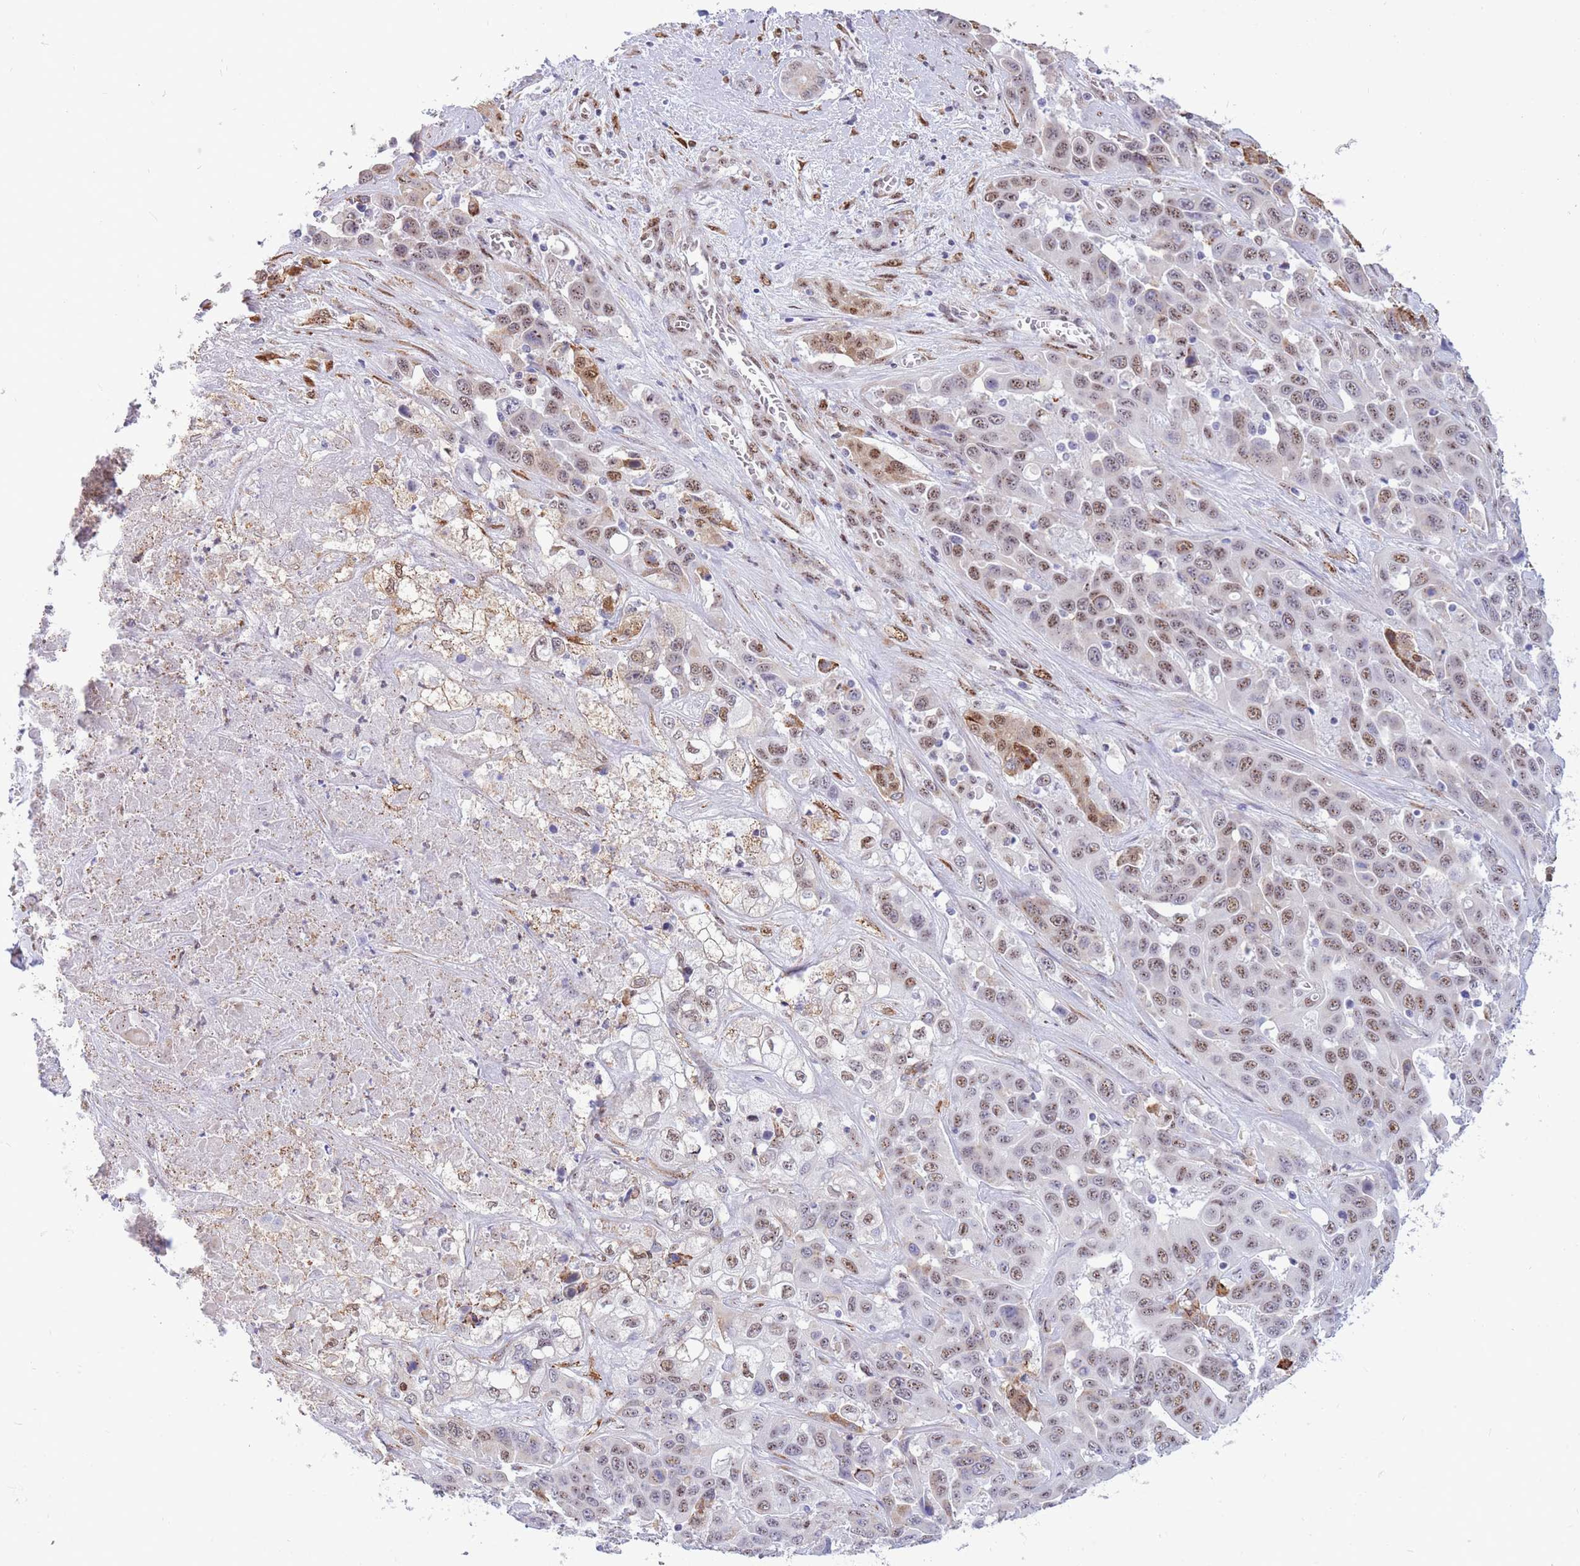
{"staining": {"intensity": "weak", "quantity": ">75%", "location": "nuclear"}, "tissue": "liver cancer", "cell_type": "Tumor cells", "image_type": "cancer", "snomed": [{"axis": "morphology", "description": "Cholangiocarcinoma"}, {"axis": "topography", "description": "Liver"}], "caption": "Protein staining exhibits weak nuclear staining in approximately >75% of tumor cells in liver cholangiocarcinoma.", "gene": "FAM153A", "patient": {"sex": "female", "age": 52}}